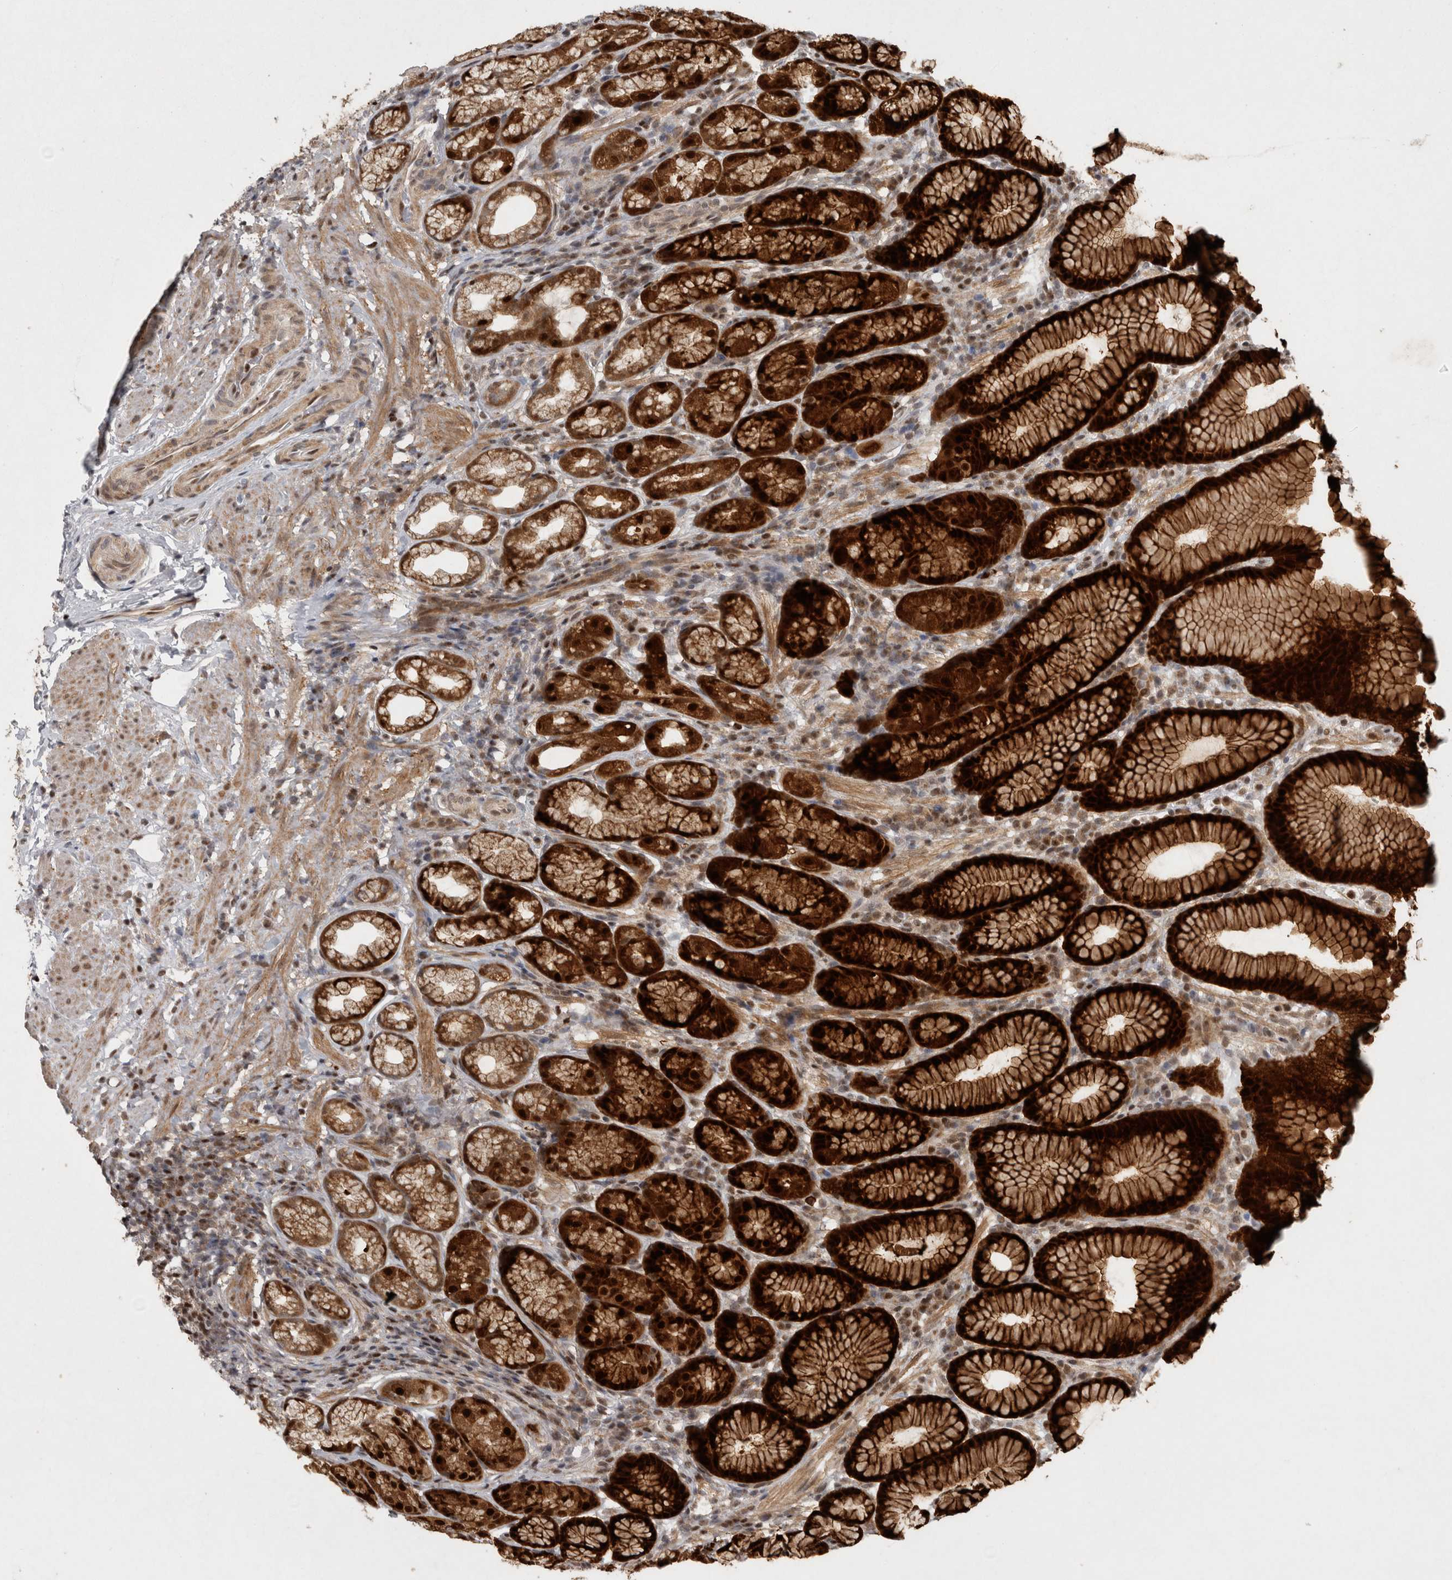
{"staining": {"intensity": "strong", "quantity": ">75%", "location": "cytoplasmic/membranous,nuclear"}, "tissue": "stomach", "cell_type": "Glandular cells", "image_type": "normal", "snomed": [{"axis": "morphology", "description": "Normal tissue, NOS"}, {"axis": "topography", "description": "Stomach"}], "caption": "The micrograph reveals immunohistochemical staining of unremarkable stomach. There is strong cytoplasmic/membranous,nuclear staining is present in about >75% of glandular cells.", "gene": "KDM8", "patient": {"sex": "male", "age": 42}}